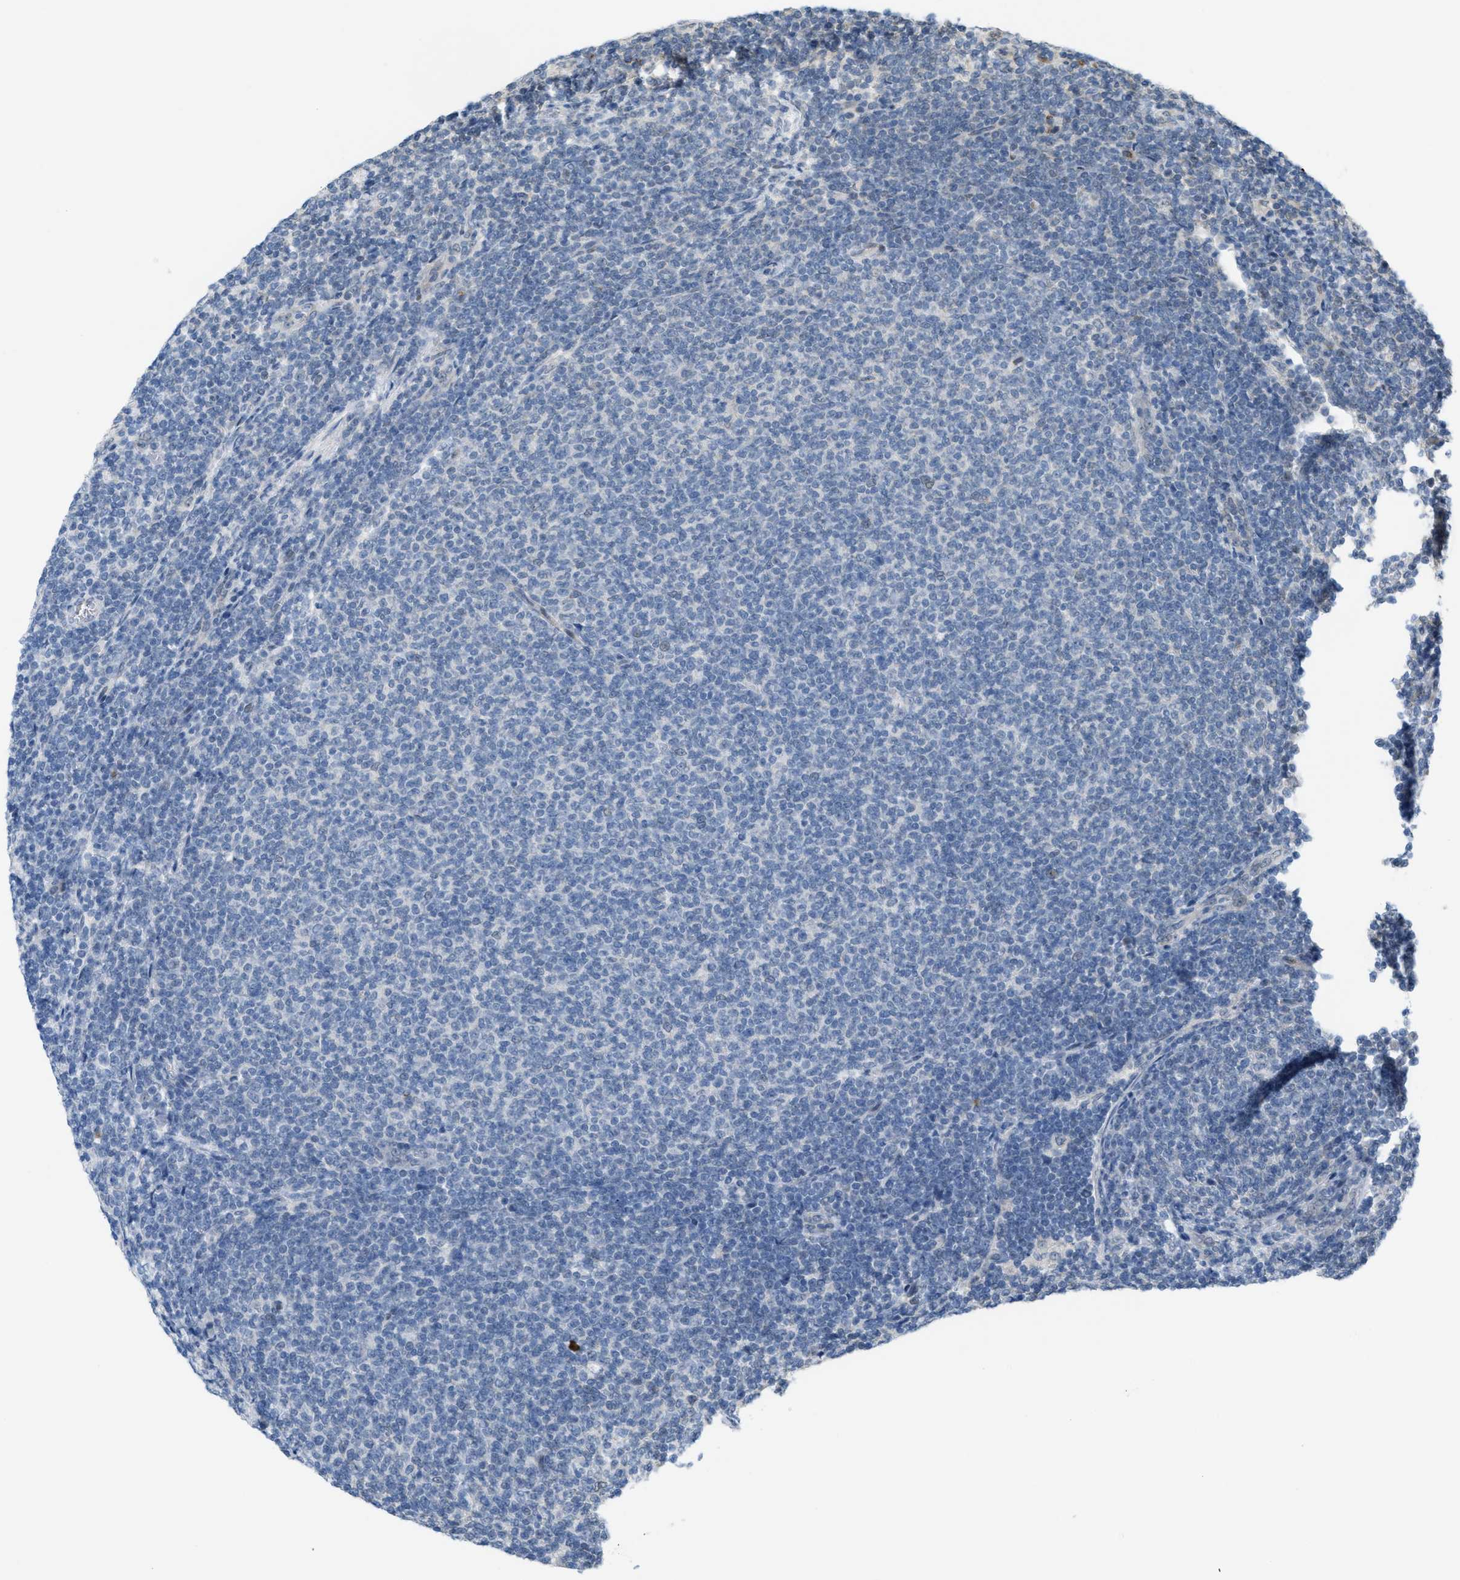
{"staining": {"intensity": "negative", "quantity": "none", "location": "none"}, "tissue": "lymphoma", "cell_type": "Tumor cells", "image_type": "cancer", "snomed": [{"axis": "morphology", "description": "Malignant lymphoma, non-Hodgkin's type, Low grade"}, {"axis": "topography", "description": "Lymph node"}], "caption": "An IHC histopathology image of low-grade malignant lymphoma, non-Hodgkin's type is shown. There is no staining in tumor cells of low-grade malignant lymphoma, non-Hodgkin's type.", "gene": "IFNLR1", "patient": {"sex": "male", "age": 66}}